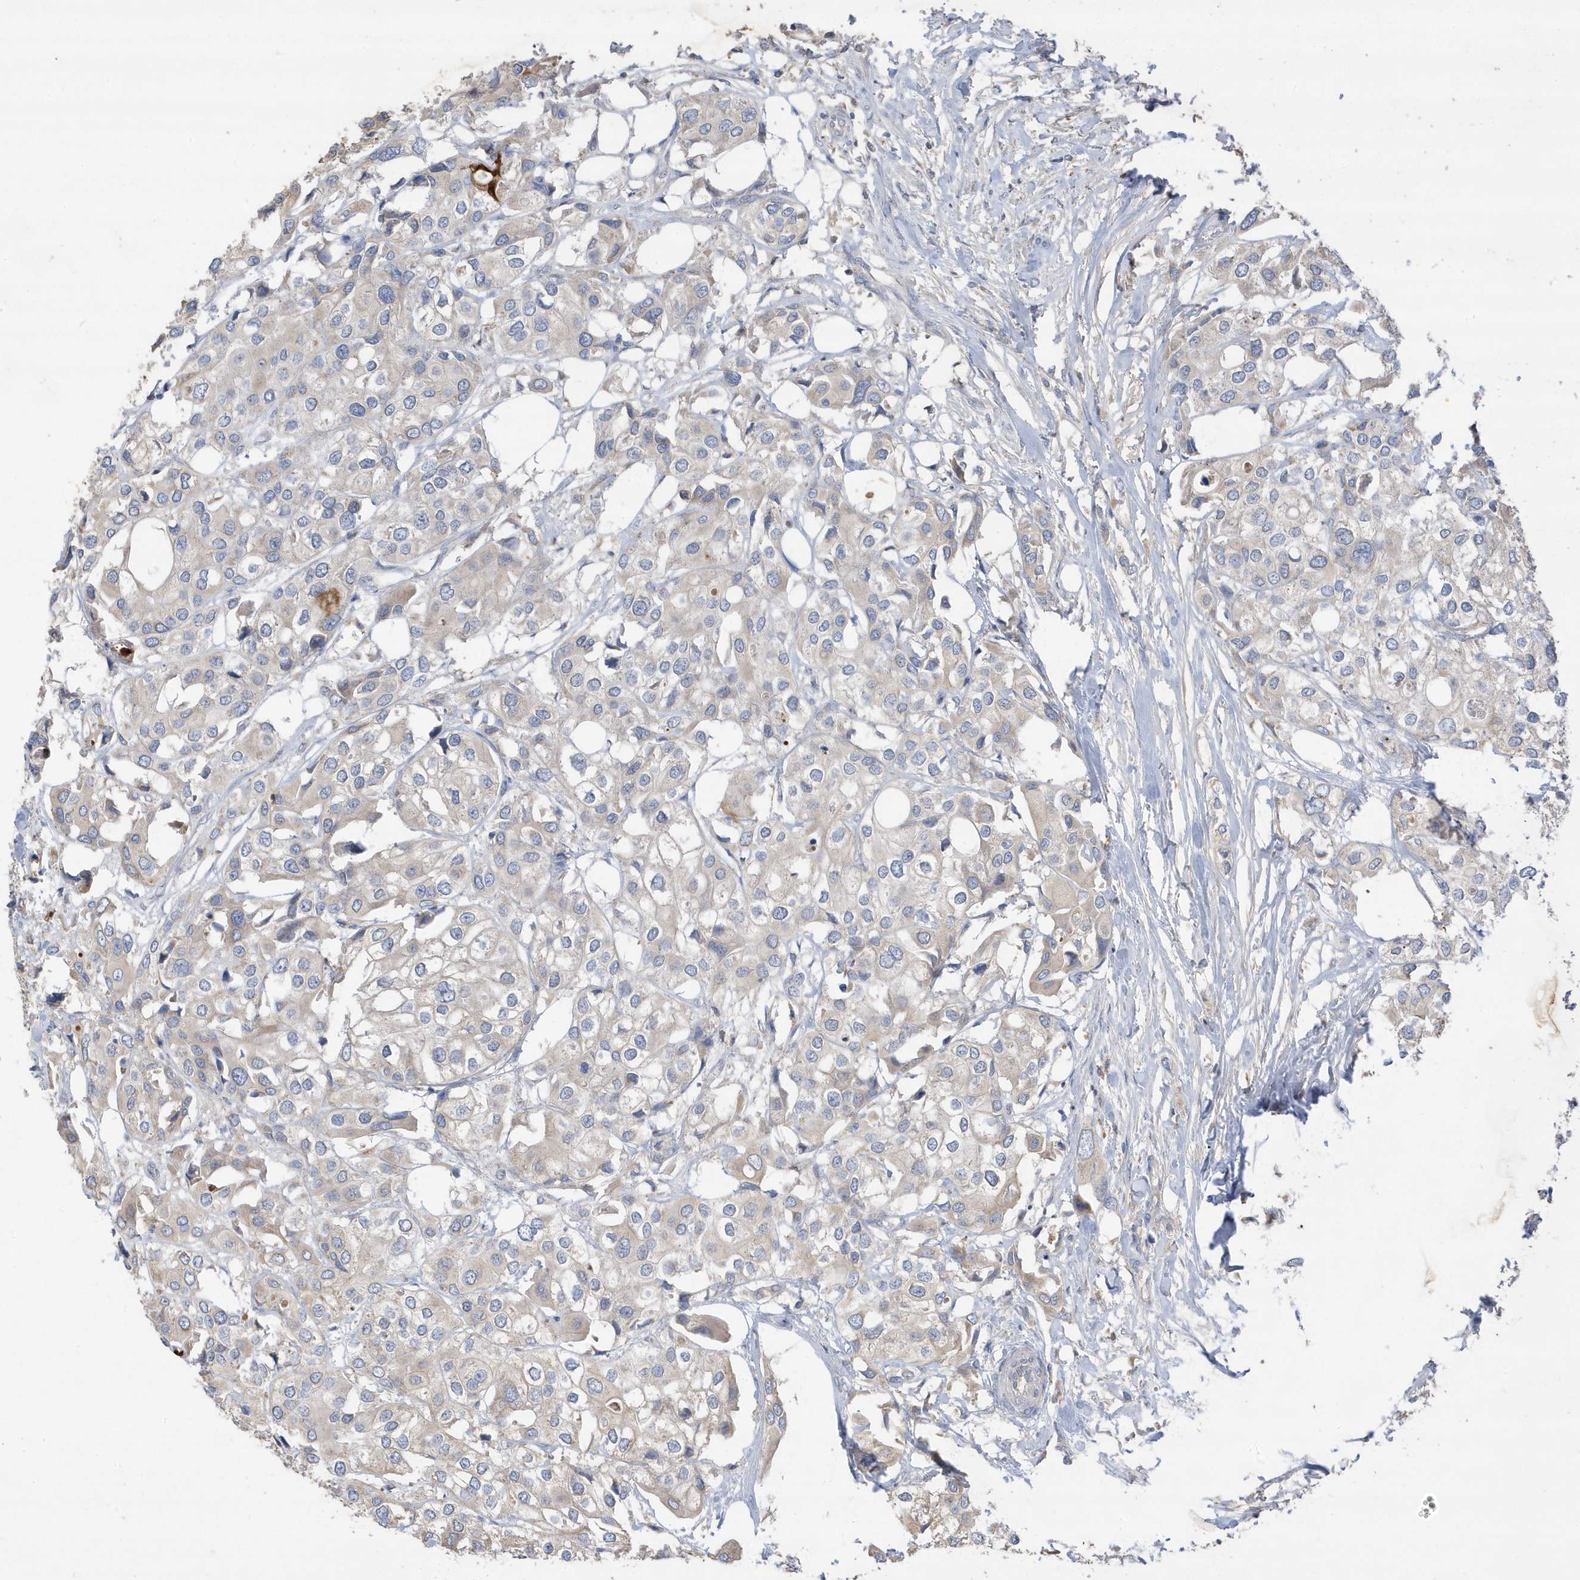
{"staining": {"intensity": "weak", "quantity": "<25%", "location": "cytoplasmic/membranous"}, "tissue": "urothelial cancer", "cell_type": "Tumor cells", "image_type": "cancer", "snomed": [{"axis": "morphology", "description": "Urothelial carcinoma, High grade"}, {"axis": "topography", "description": "Urinary bladder"}], "caption": "Tumor cells show no significant staining in urothelial cancer. Brightfield microscopy of immunohistochemistry stained with DAB (brown) and hematoxylin (blue), captured at high magnification.", "gene": "DPP9", "patient": {"sex": "male", "age": 64}}